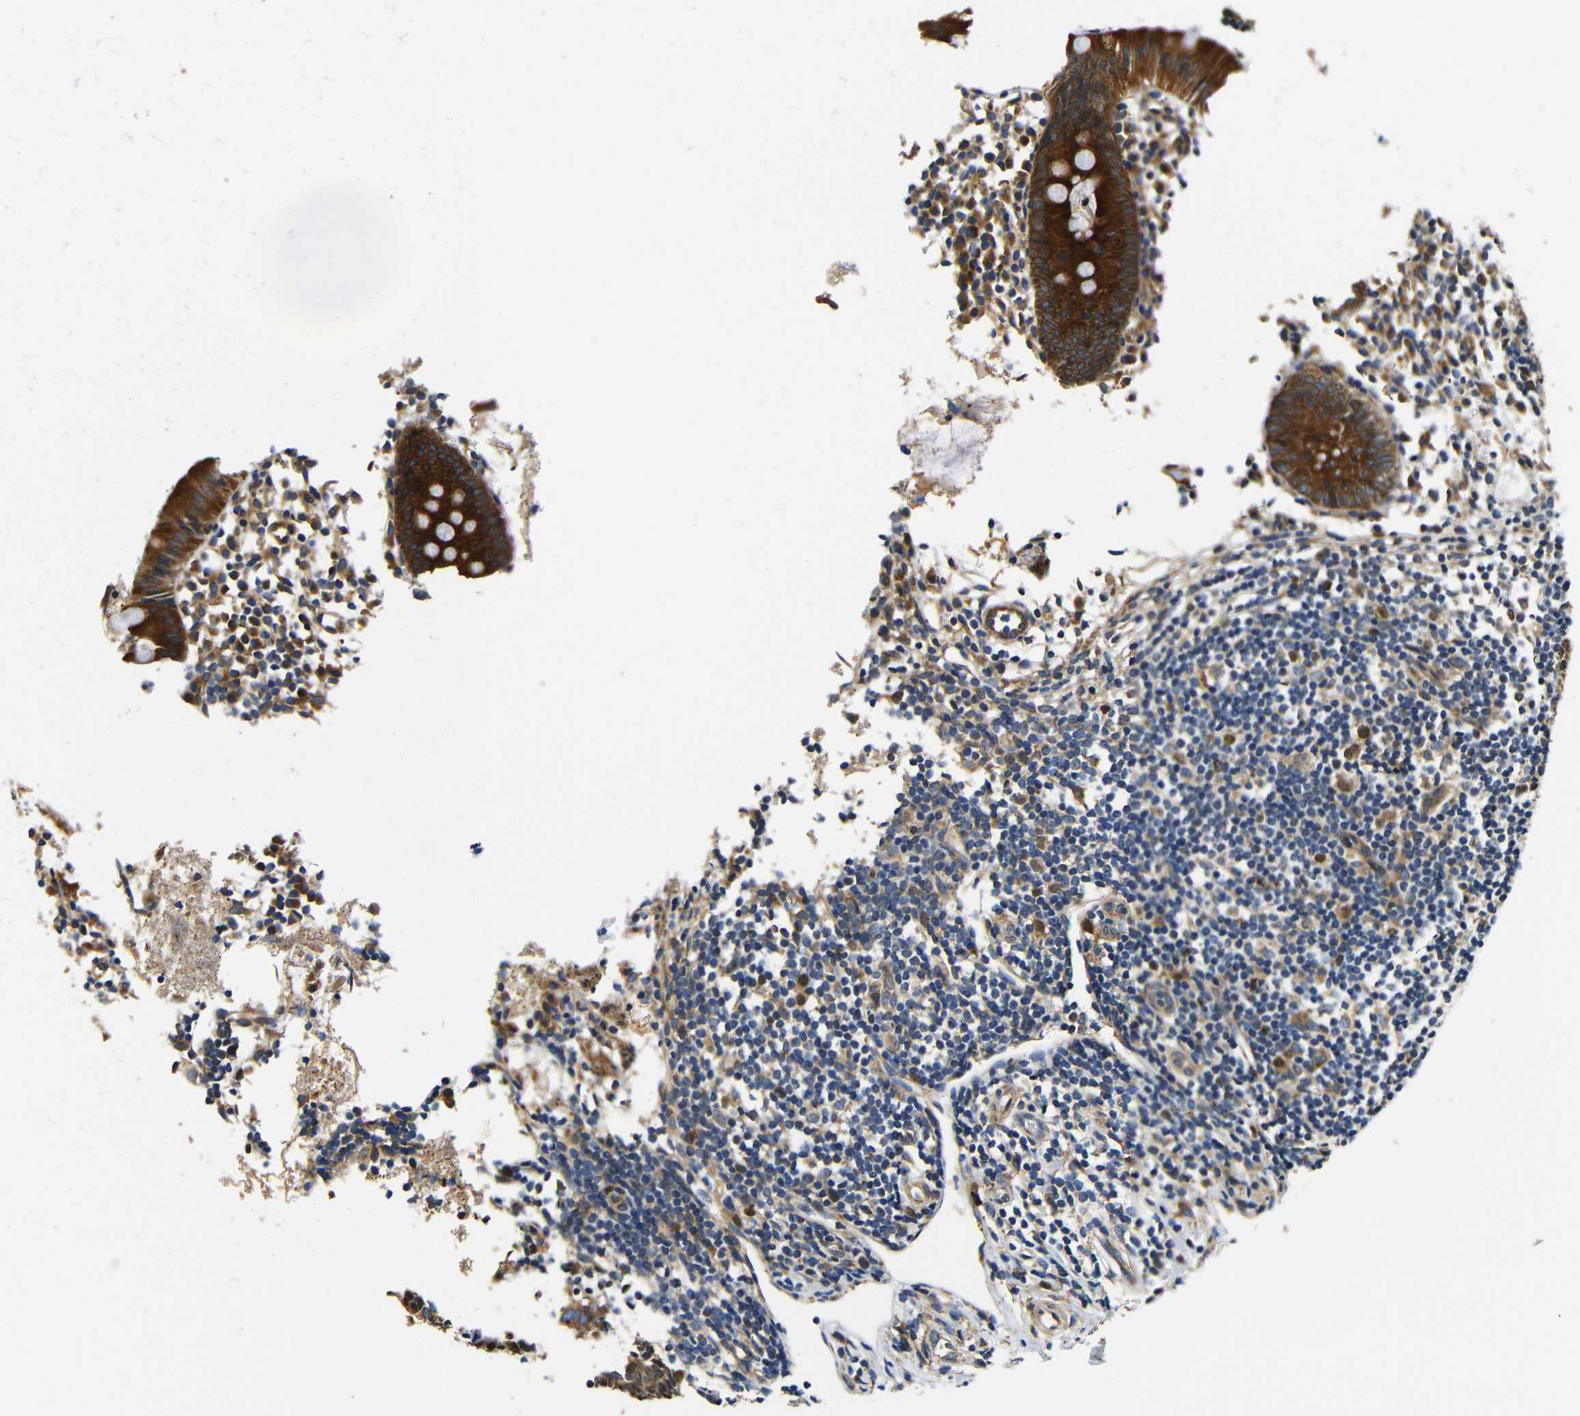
{"staining": {"intensity": "strong", "quantity": ">75%", "location": "cytoplasmic/membranous"}, "tissue": "appendix", "cell_type": "Glandular cells", "image_type": "normal", "snomed": [{"axis": "morphology", "description": "Normal tissue, NOS"}, {"axis": "topography", "description": "Appendix"}], "caption": "Brown immunohistochemical staining in unremarkable human appendix exhibits strong cytoplasmic/membranous positivity in about >75% of glandular cells.", "gene": "VAPB", "patient": {"sex": "female", "age": 20}}